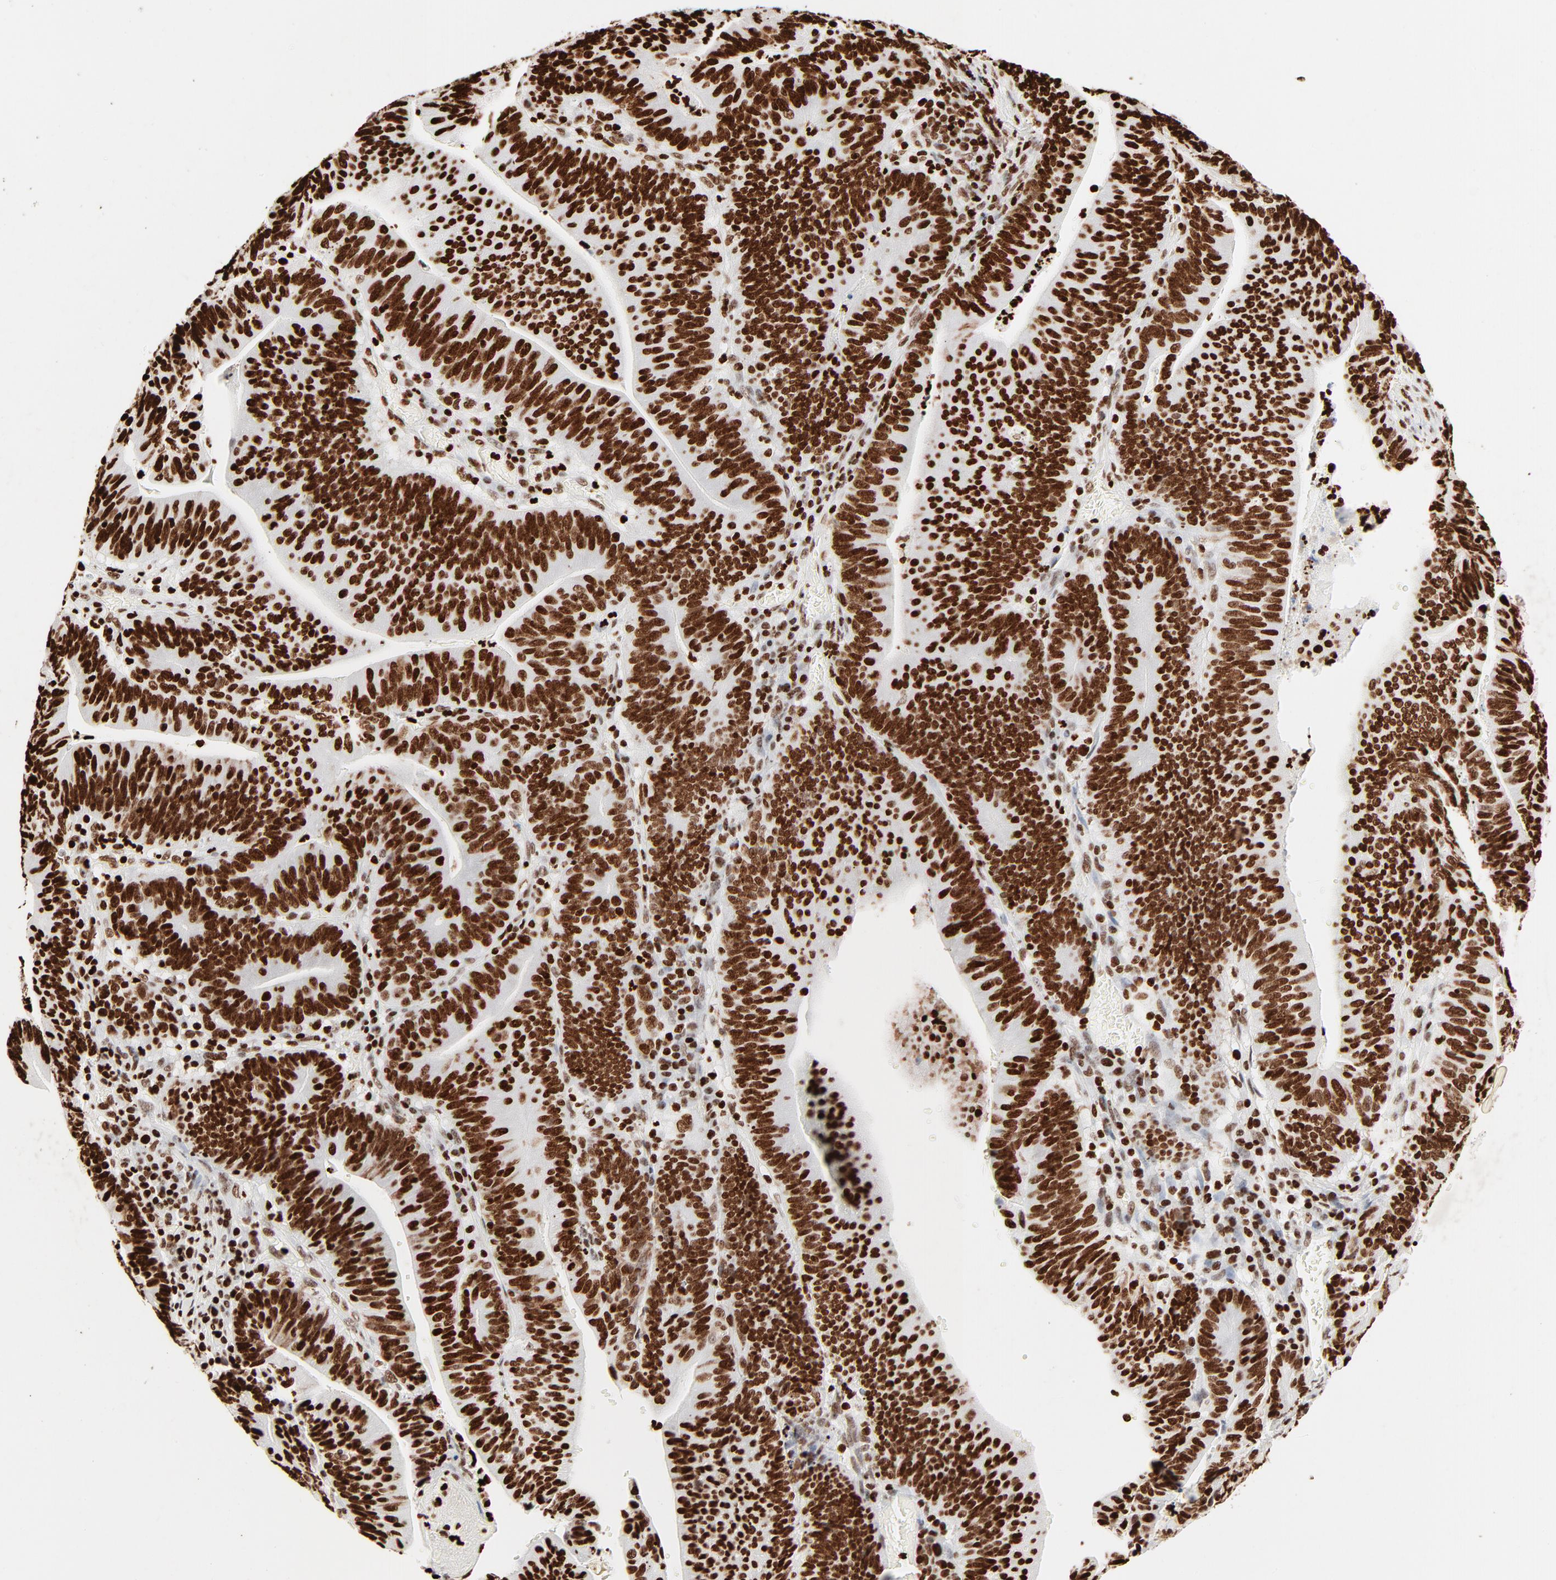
{"staining": {"intensity": "strong", "quantity": ">75%", "location": "nuclear"}, "tissue": "stomach cancer", "cell_type": "Tumor cells", "image_type": "cancer", "snomed": [{"axis": "morphology", "description": "Adenocarcinoma, NOS"}, {"axis": "topography", "description": "Stomach, lower"}], "caption": "Stomach cancer (adenocarcinoma) tissue displays strong nuclear staining in approximately >75% of tumor cells, visualized by immunohistochemistry. The staining was performed using DAB (3,3'-diaminobenzidine) to visualize the protein expression in brown, while the nuclei were stained in blue with hematoxylin (Magnification: 20x).", "gene": "HMGB2", "patient": {"sex": "female", "age": 86}}